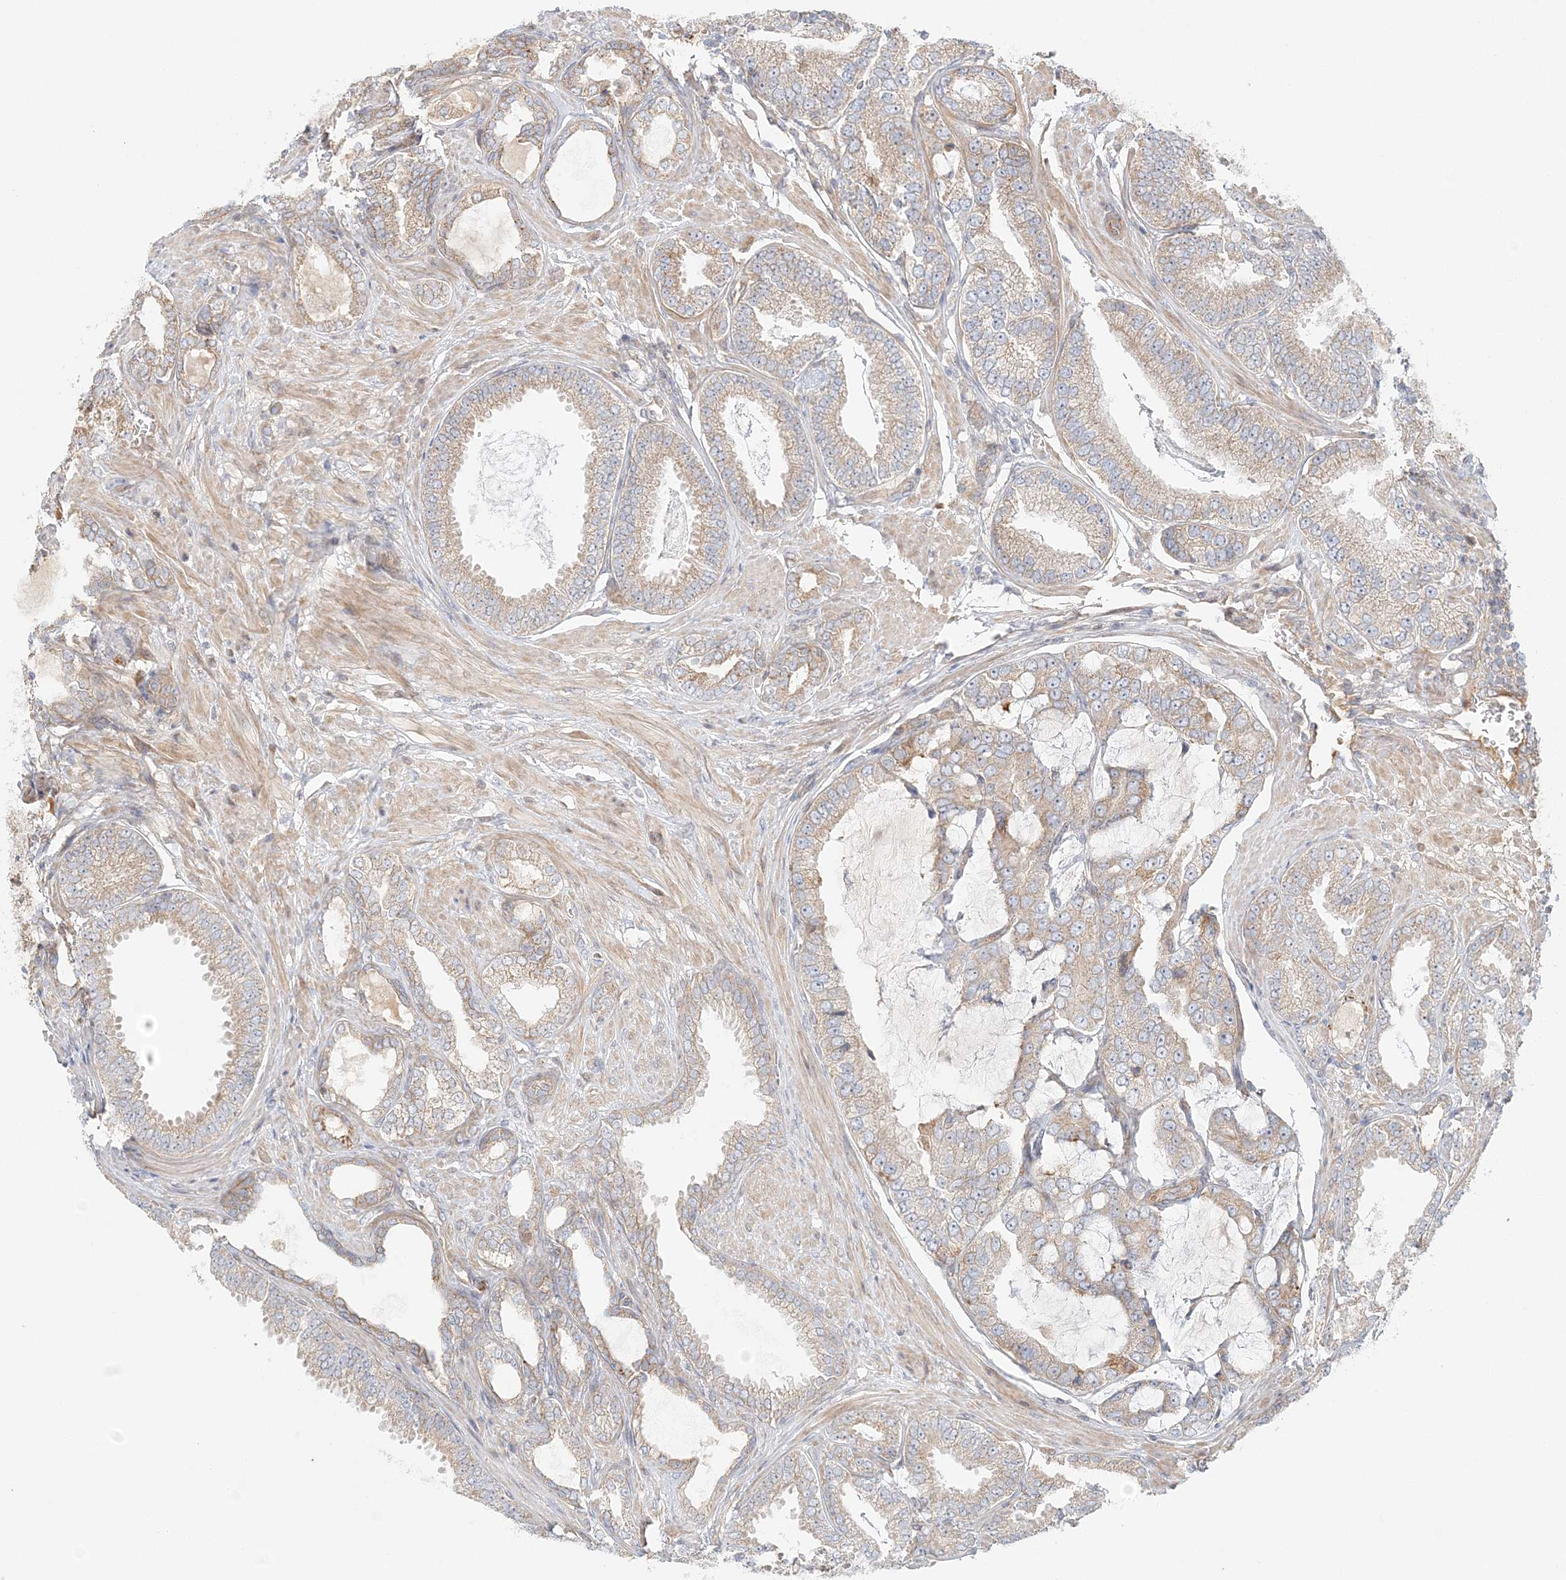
{"staining": {"intensity": "weak", "quantity": ">75%", "location": "cytoplasmic/membranous"}, "tissue": "prostate cancer", "cell_type": "Tumor cells", "image_type": "cancer", "snomed": [{"axis": "morphology", "description": "Adenocarcinoma, Low grade"}, {"axis": "topography", "description": "Prostate"}], "caption": "Immunohistochemistry (IHC) of human adenocarcinoma (low-grade) (prostate) exhibits low levels of weak cytoplasmic/membranous expression in about >75% of tumor cells.", "gene": "KIAA0232", "patient": {"sex": "male", "age": 71}}